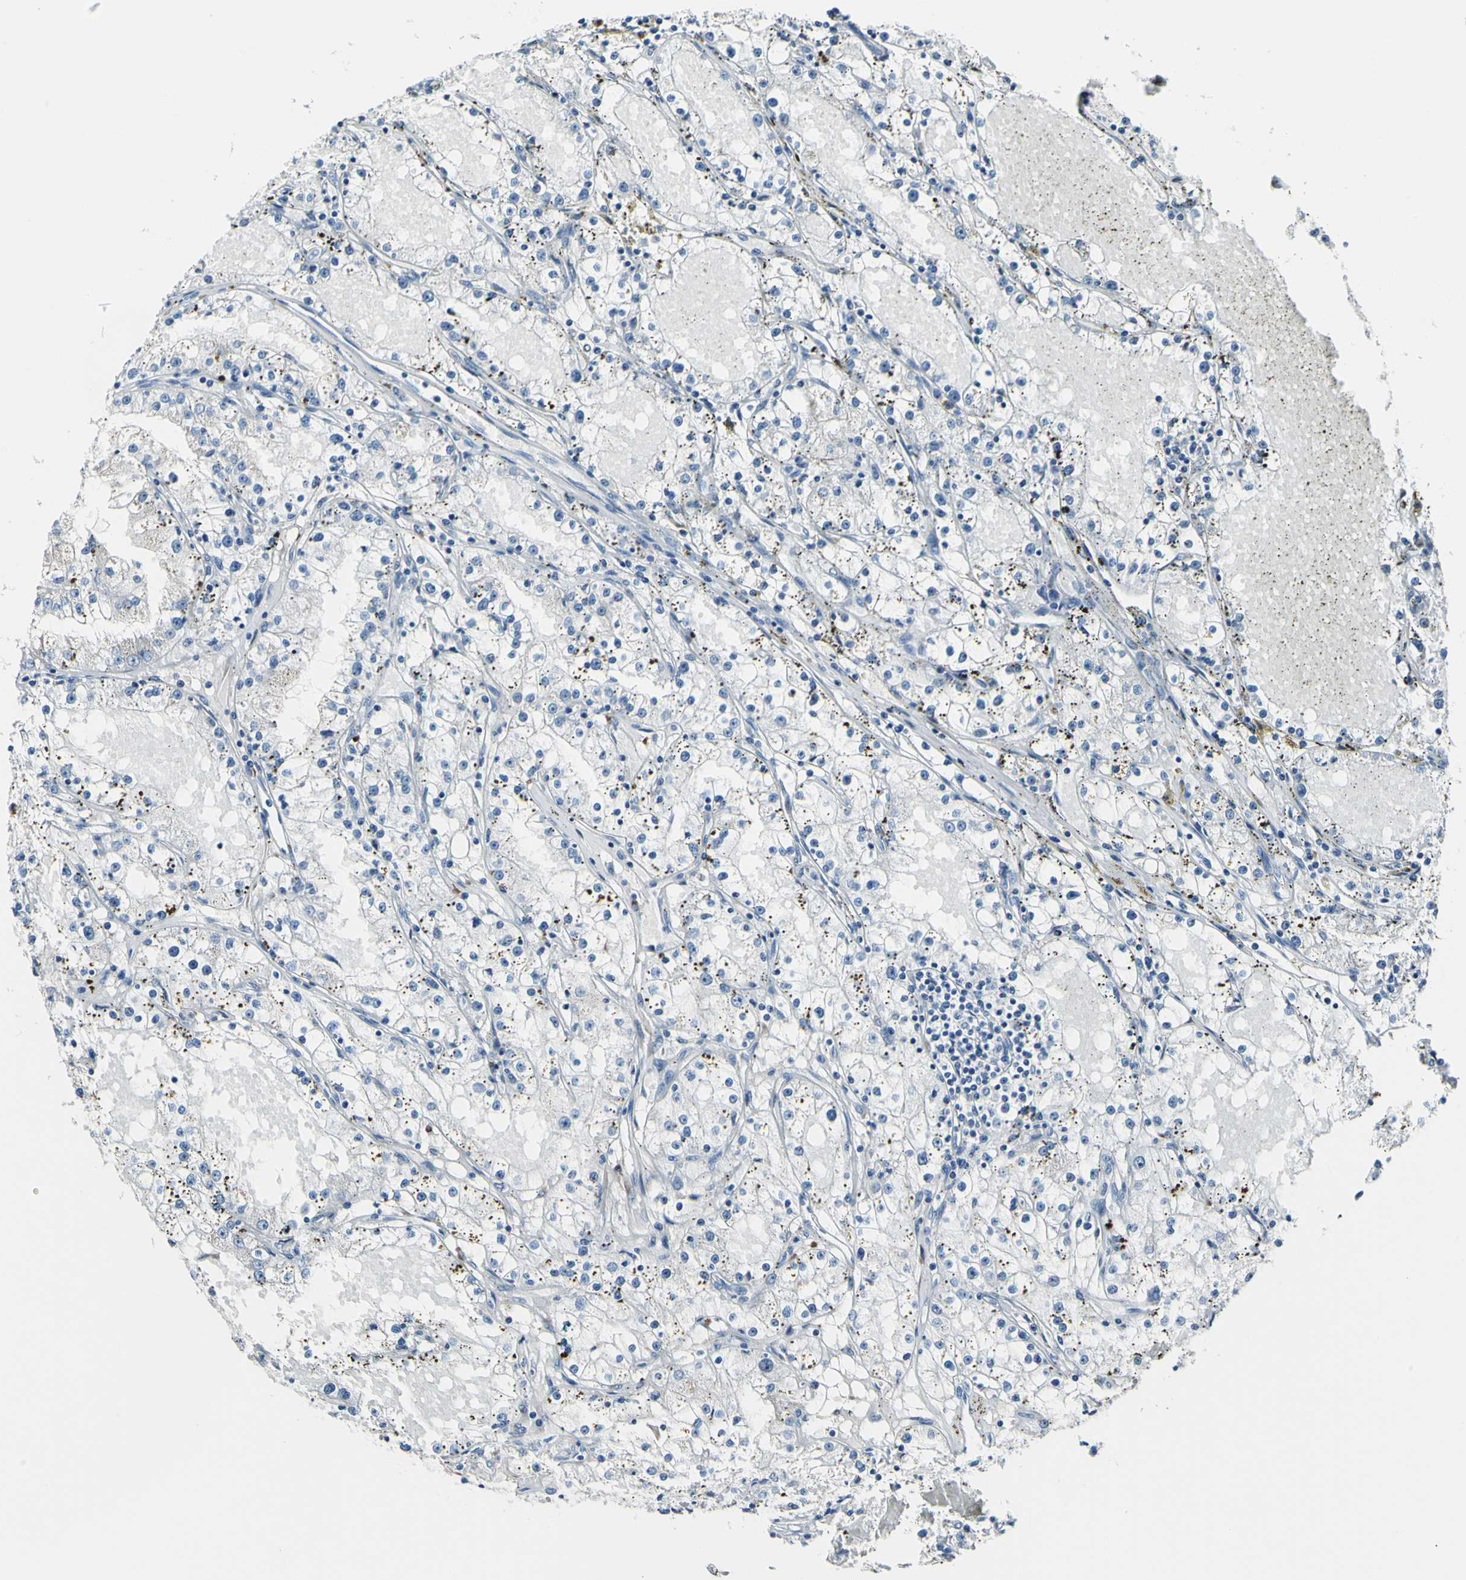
{"staining": {"intensity": "negative", "quantity": "none", "location": "none"}, "tissue": "renal cancer", "cell_type": "Tumor cells", "image_type": "cancer", "snomed": [{"axis": "morphology", "description": "Adenocarcinoma, NOS"}, {"axis": "topography", "description": "Kidney"}], "caption": "An immunohistochemistry image of renal adenocarcinoma is shown. There is no staining in tumor cells of renal adenocarcinoma.", "gene": "COL6A3", "patient": {"sex": "male", "age": 56}}